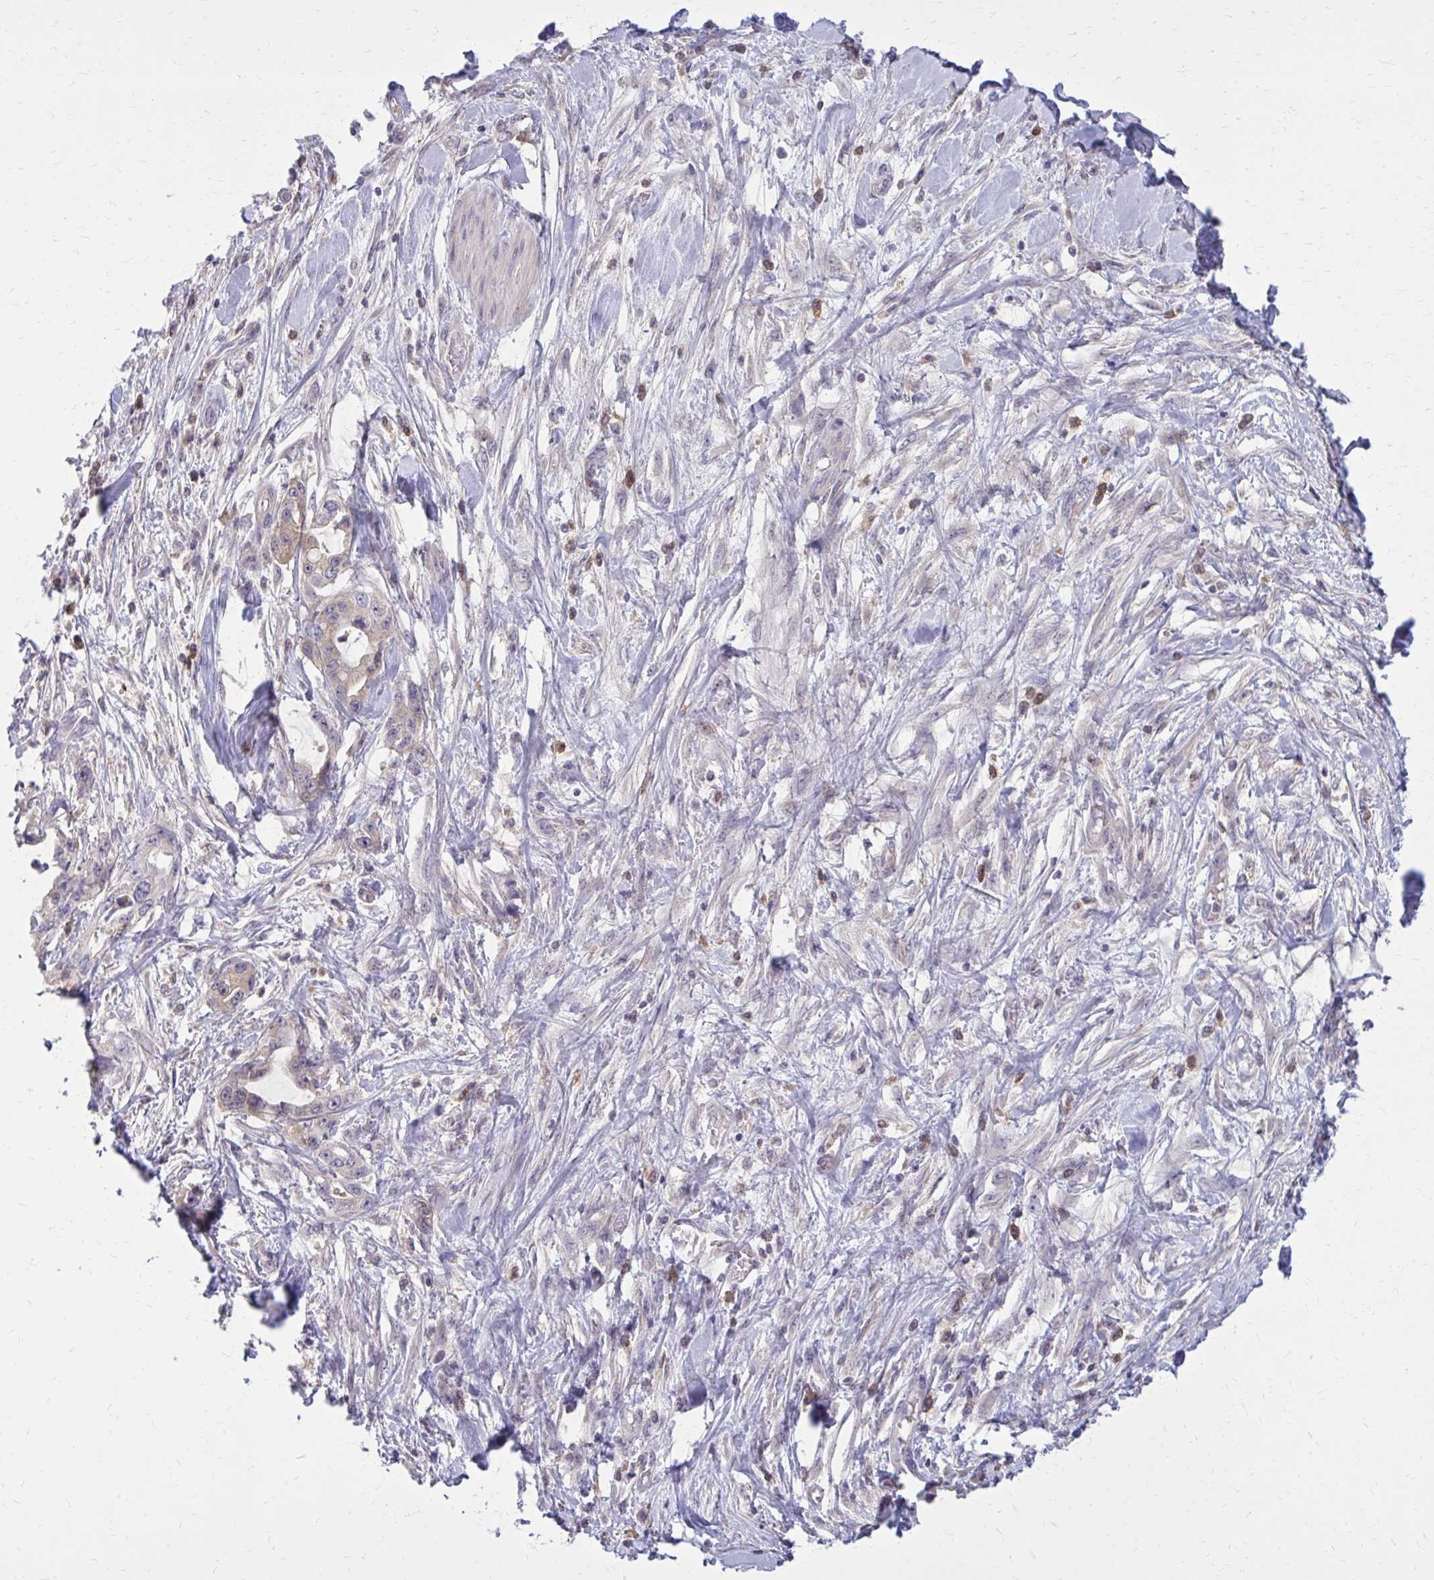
{"staining": {"intensity": "weak", "quantity": "25%-75%", "location": "cytoplasmic/membranous"}, "tissue": "pancreatic cancer", "cell_type": "Tumor cells", "image_type": "cancer", "snomed": [{"axis": "morphology", "description": "Adenocarcinoma, NOS"}, {"axis": "topography", "description": "Pancreas"}], "caption": "Tumor cells display low levels of weak cytoplasmic/membranous expression in about 25%-75% of cells in pancreatic cancer (adenocarcinoma).", "gene": "DBI", "patient": {"sex": "female", "age": 61}}